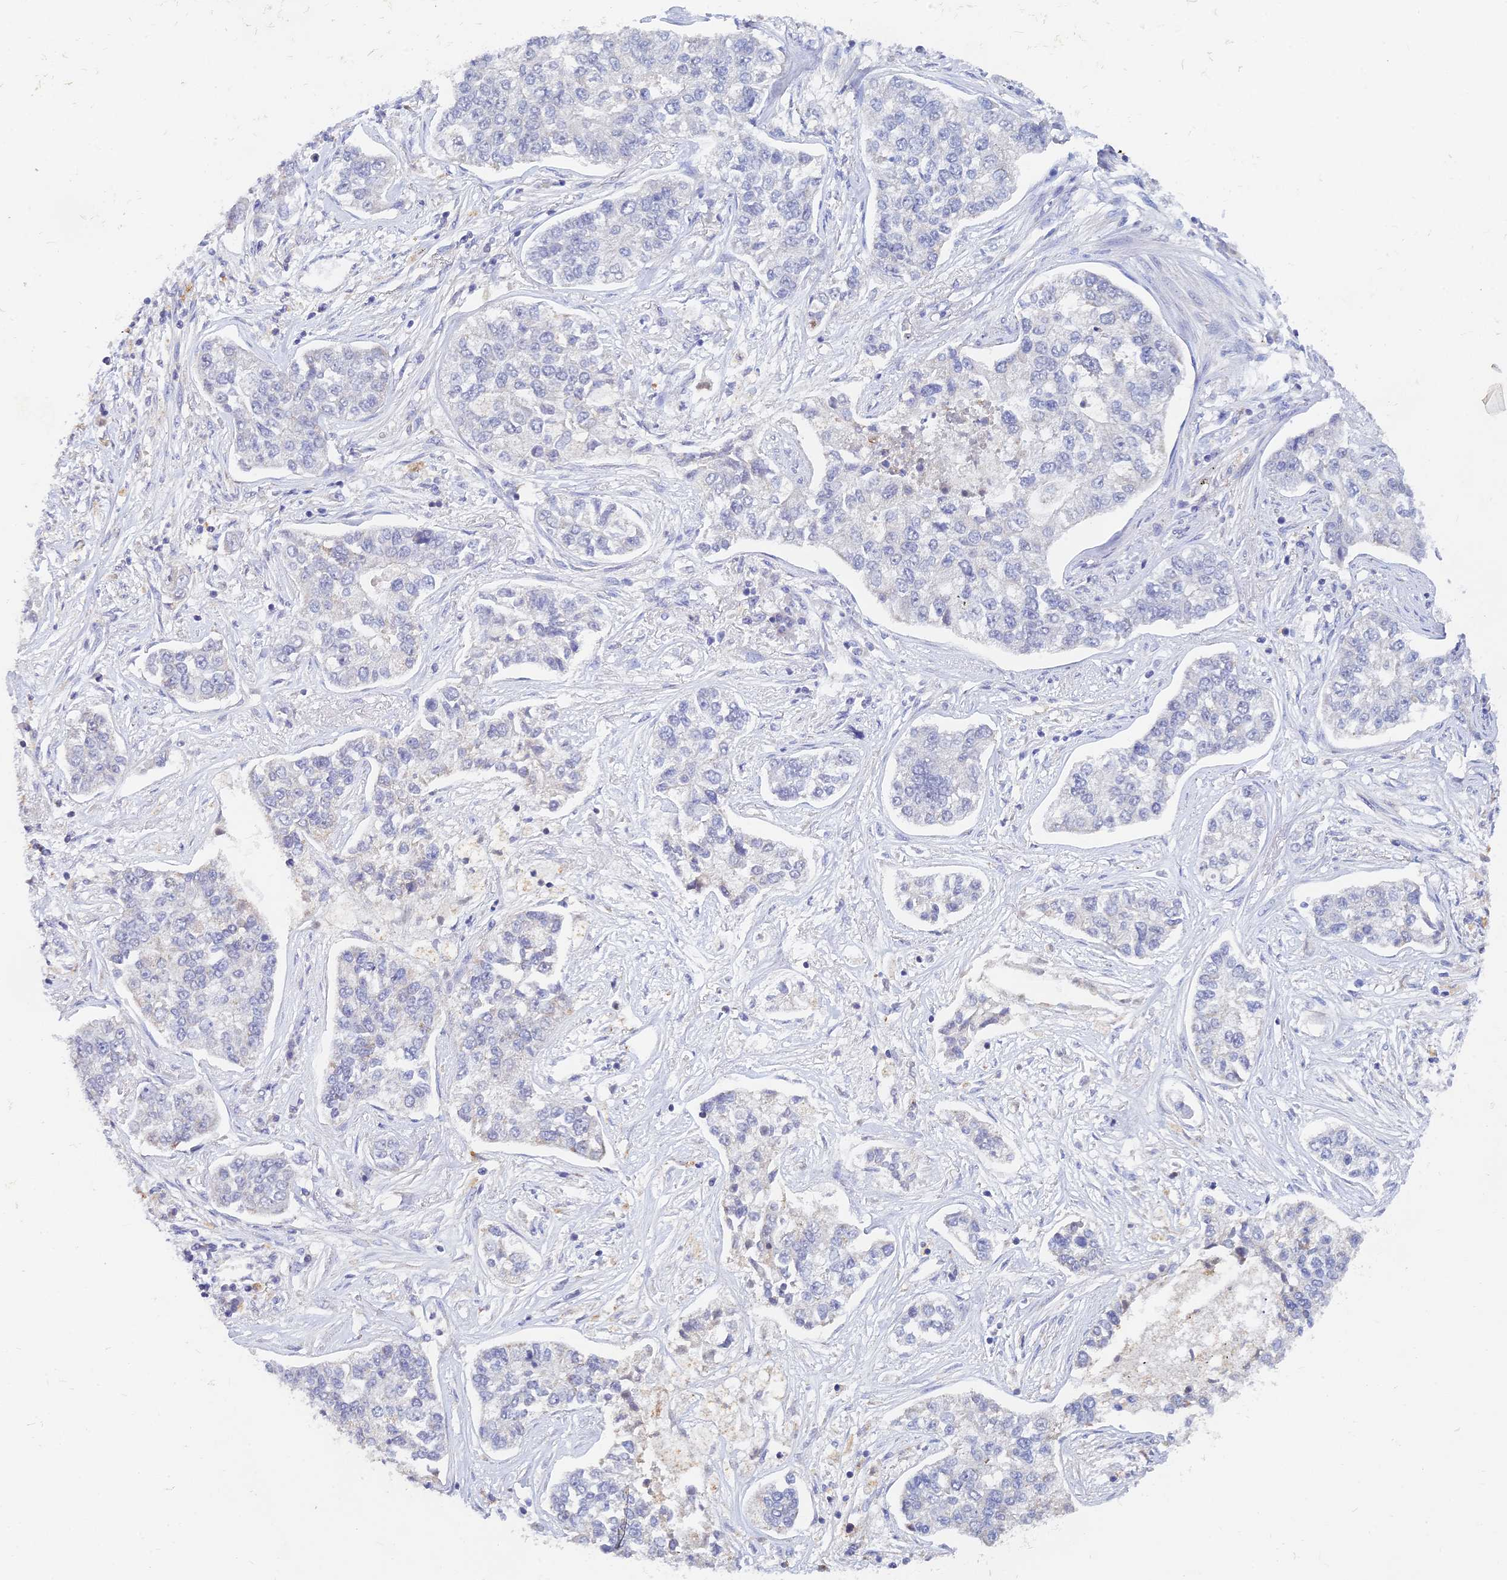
{"staining": {"intensity": "negative", "quantity": "none", "location": "none"}, "tissue": "lung cancer", "cell_type": "Tumor cells", "image_type": "cancer", "snomed": [{"axis": "morphology", "description": "Adenocarcinoma, NOS"}, {"axis": "topography", "description": "Lung"}], "caption": "Micrograph shows no protein positivity in tumor cells of lung cancer tissue. (DAB IHC visualized using brightfield microscopy, high magnification).", "gene": "LRIF1", "patient": {"sex": "male", "age": 49}}